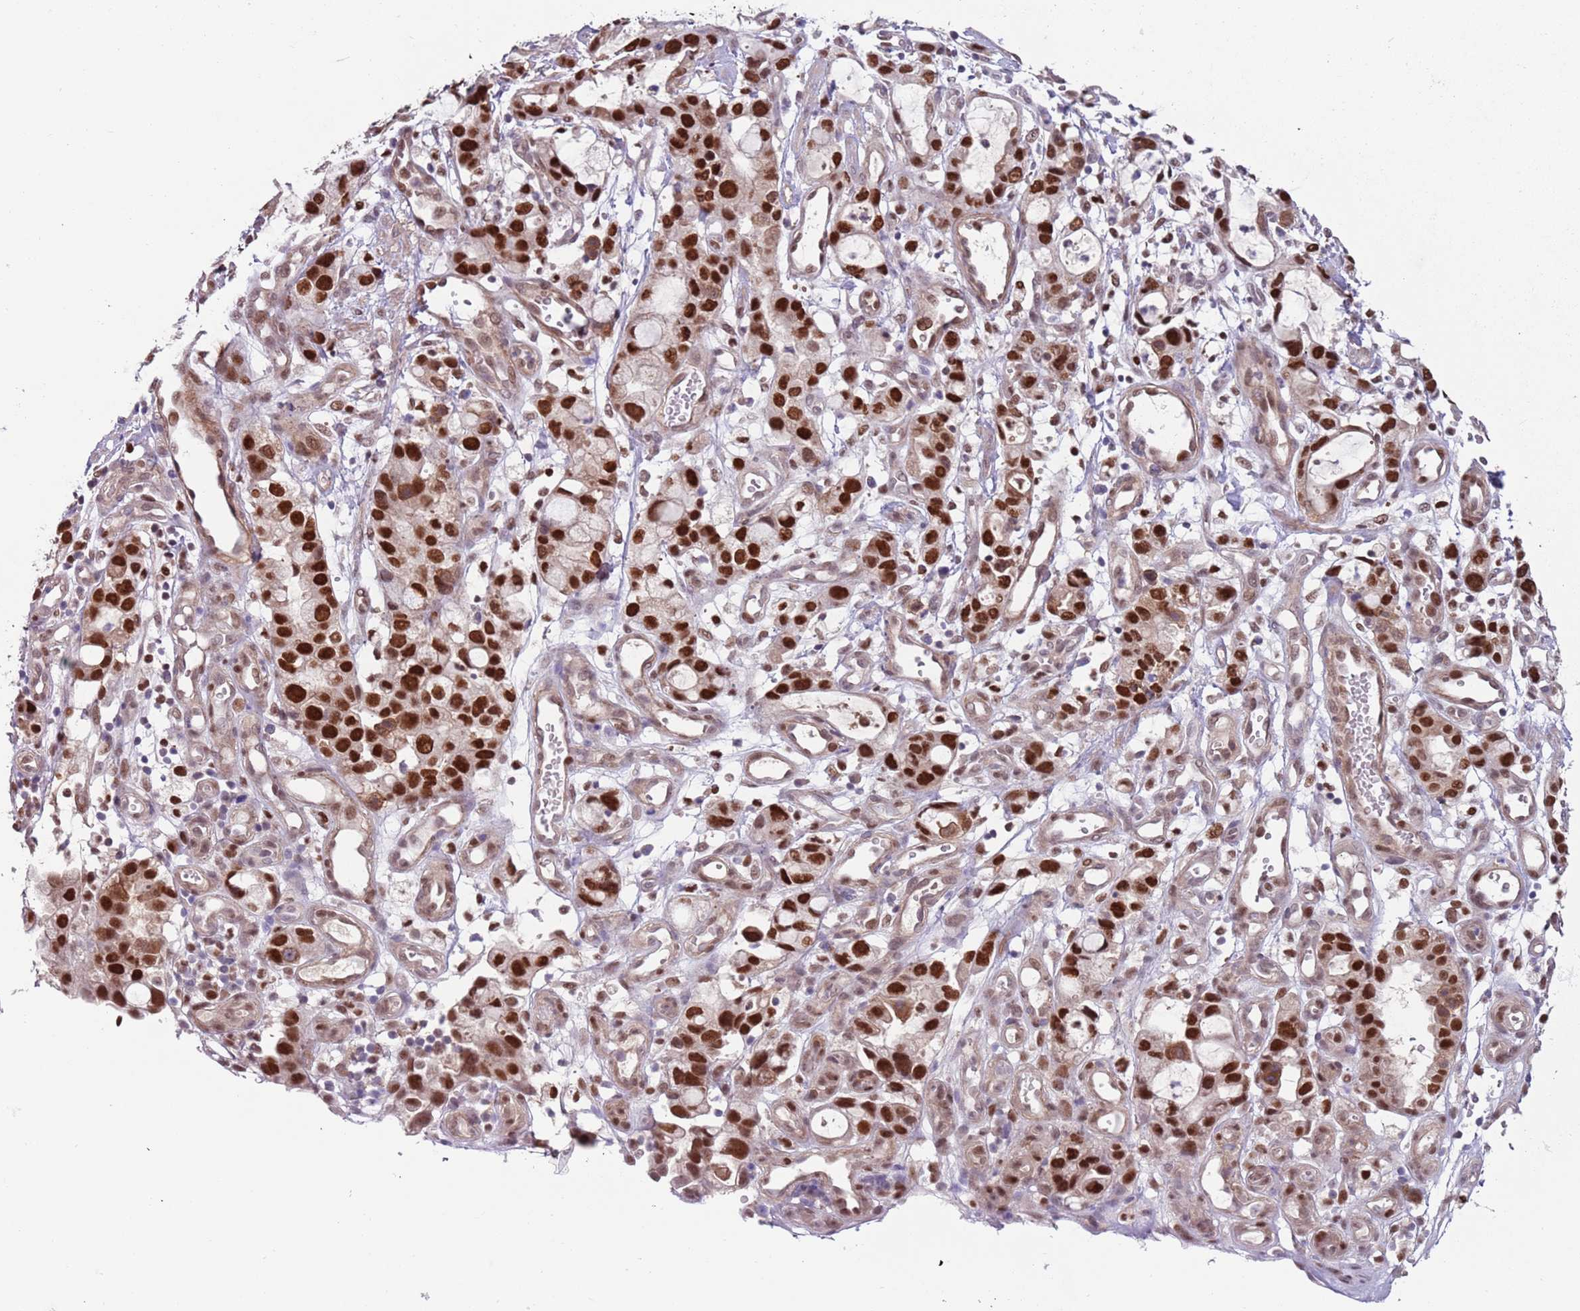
{"staining": {"intensity": "strong", "quantity": ">75%", "location": "nuclear"}, "tissue": "stomach cancer", "cell_type": "Tumor cells", "image_type": "cancer", "snomed": [{"axis": "morphology", "description": "Adenocarcinoma, NOS"}, {"axis": "topography", "description": "Stomach"}], "caption": "Adenocarcinoma (stomach) was stained to show a protein in brown. There is high levels of strong nuclear staining in approximately >75% of tumor cells.", "gene": "RMND5B", "patient": {"sex": "male", "age": 55}}